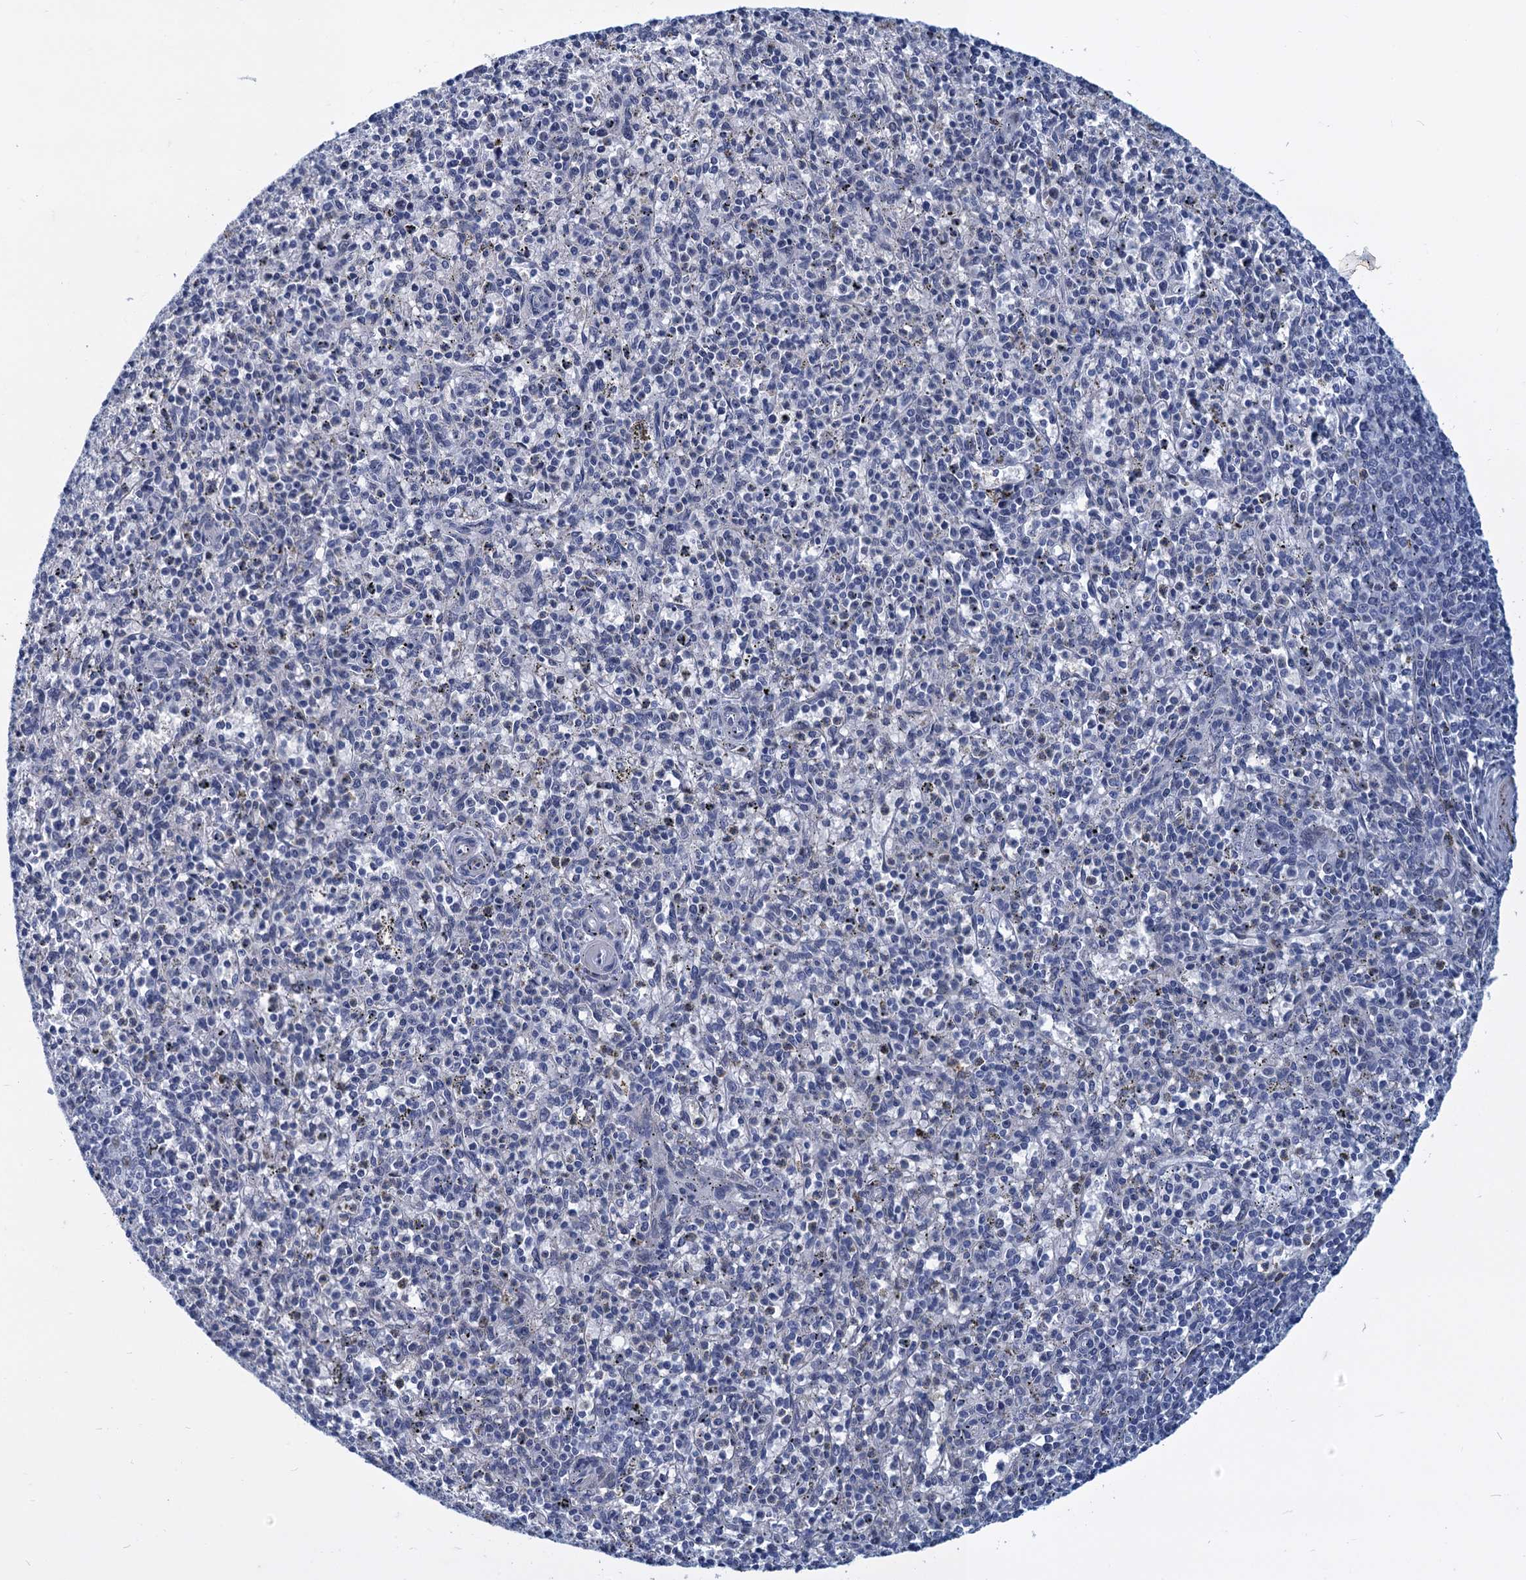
{"staining": {"intensity": "negative", "quantity": "none", "location": "none"}, "tissue": "spleen", "cell_type": "Cells in red pulp", "image_type": "normal", "snomed": [{"axis": "morphology", "description": "Normal tissue, NOS"}, {"axis": "topography", "description": "Spleen"}], "caption": "This is an IHC photomicrograph of normal human spleen. There is no staining in cells in red pulp.", "gene": "GINS3", "patient": {"sex": "male", "age": 72}}